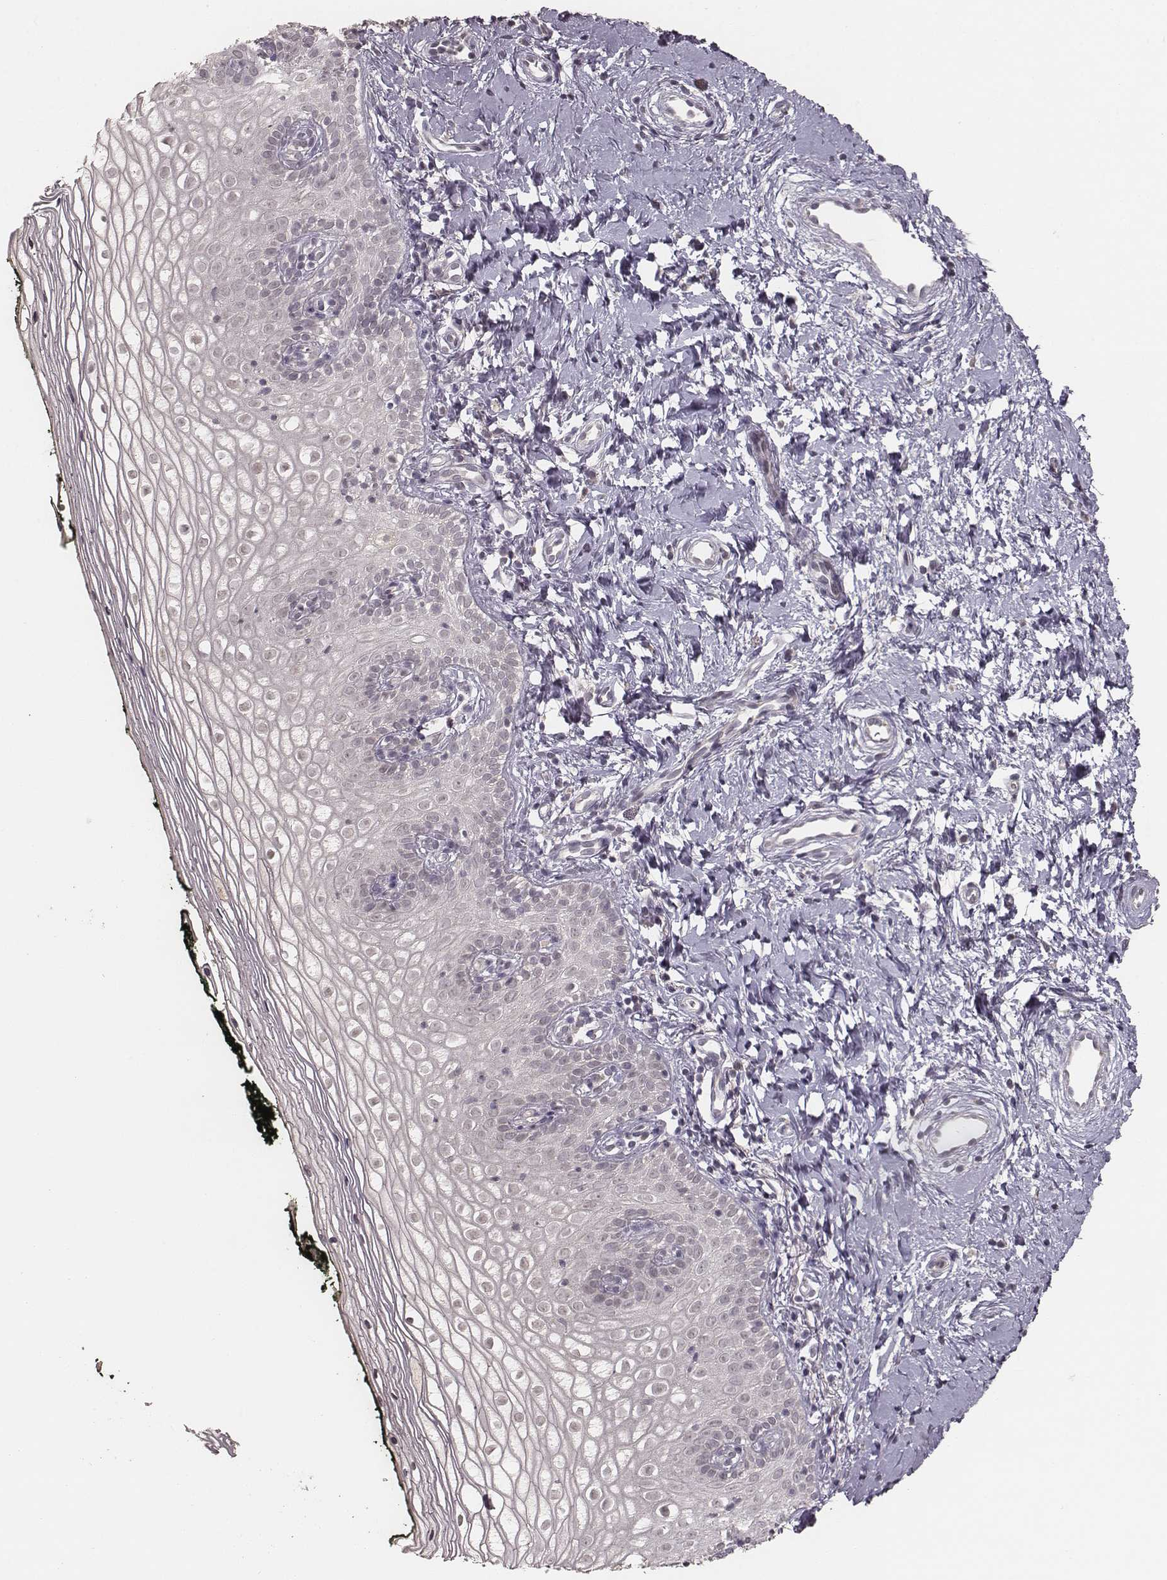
{"staining": {"intensity": "negative", "quantity": "none", "location": "none"}, "tissue": "vagina", "cell_type": "Squamous epithelial cells", "image_type": "normal", "snomed": [{"axis": "morphology", "description": "Normal tissue, NOS"}, {"axis": "topography", "description": "Vagina"}], "caption": "Immunohistochemistry of unremarkable vagina demonstrates no expression in squamous epithelial cells.", "gene": "LY6K", "patient": {"sex": "female", "age": 47}}